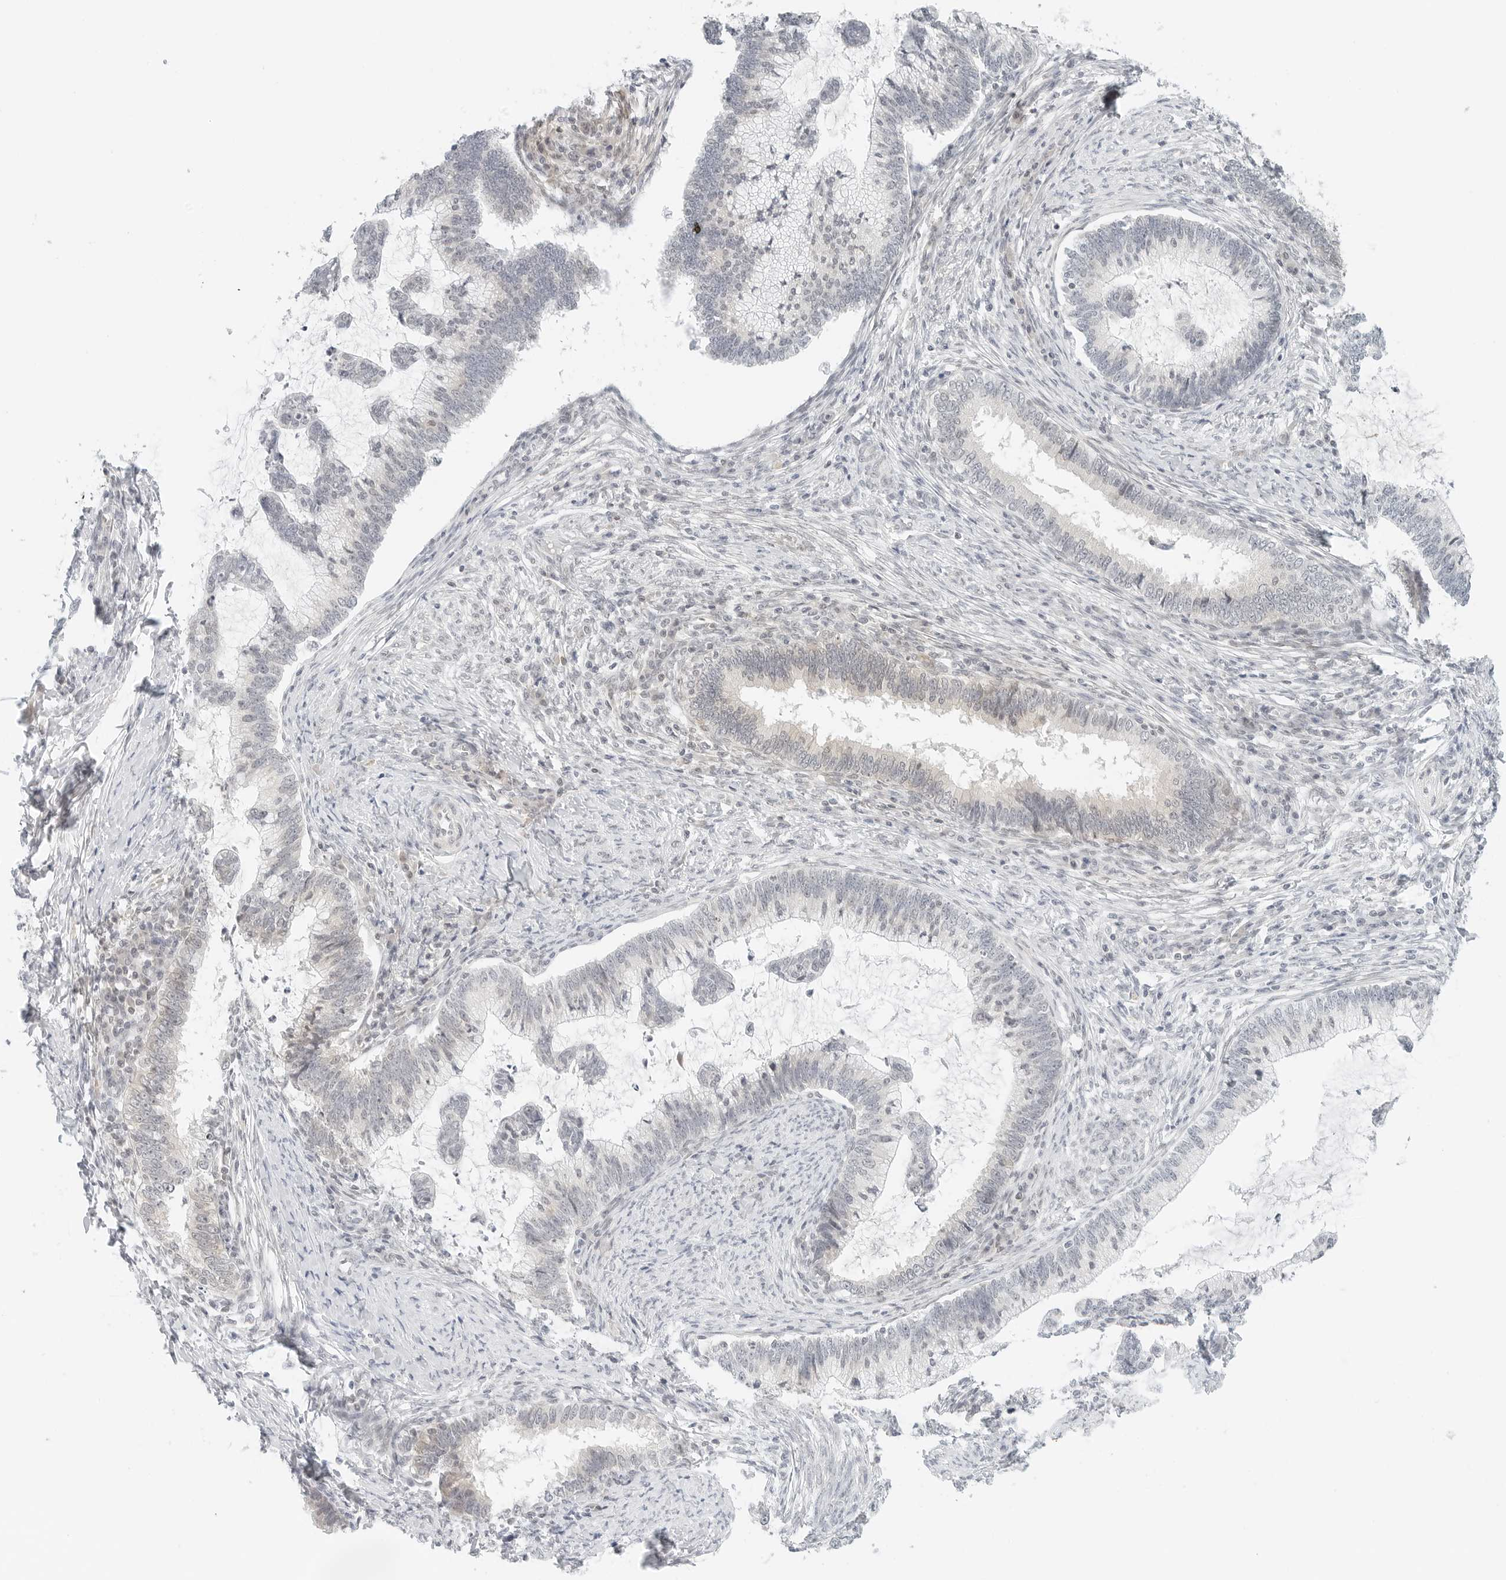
{"staining": {"intensity": "weak", "quantity": "<25%", "location": "cytoplasmic/membranous"}, "tissue": "cervical cancer", "cell_type": "Tumor cells", "image_type": "cancer", "snomed": [{"axis": "morphology", "description": "Adenocarcinoma, NOS"}, {"axis": "topography", "description": "Cervix"}], "caption": "This is an immunohistochemistry photomicrograph of cervical adenocarcinoma. There is no staining in tumor cells.", "gene": "NEO1", "patient": {"sex": "female", "age": 36}}